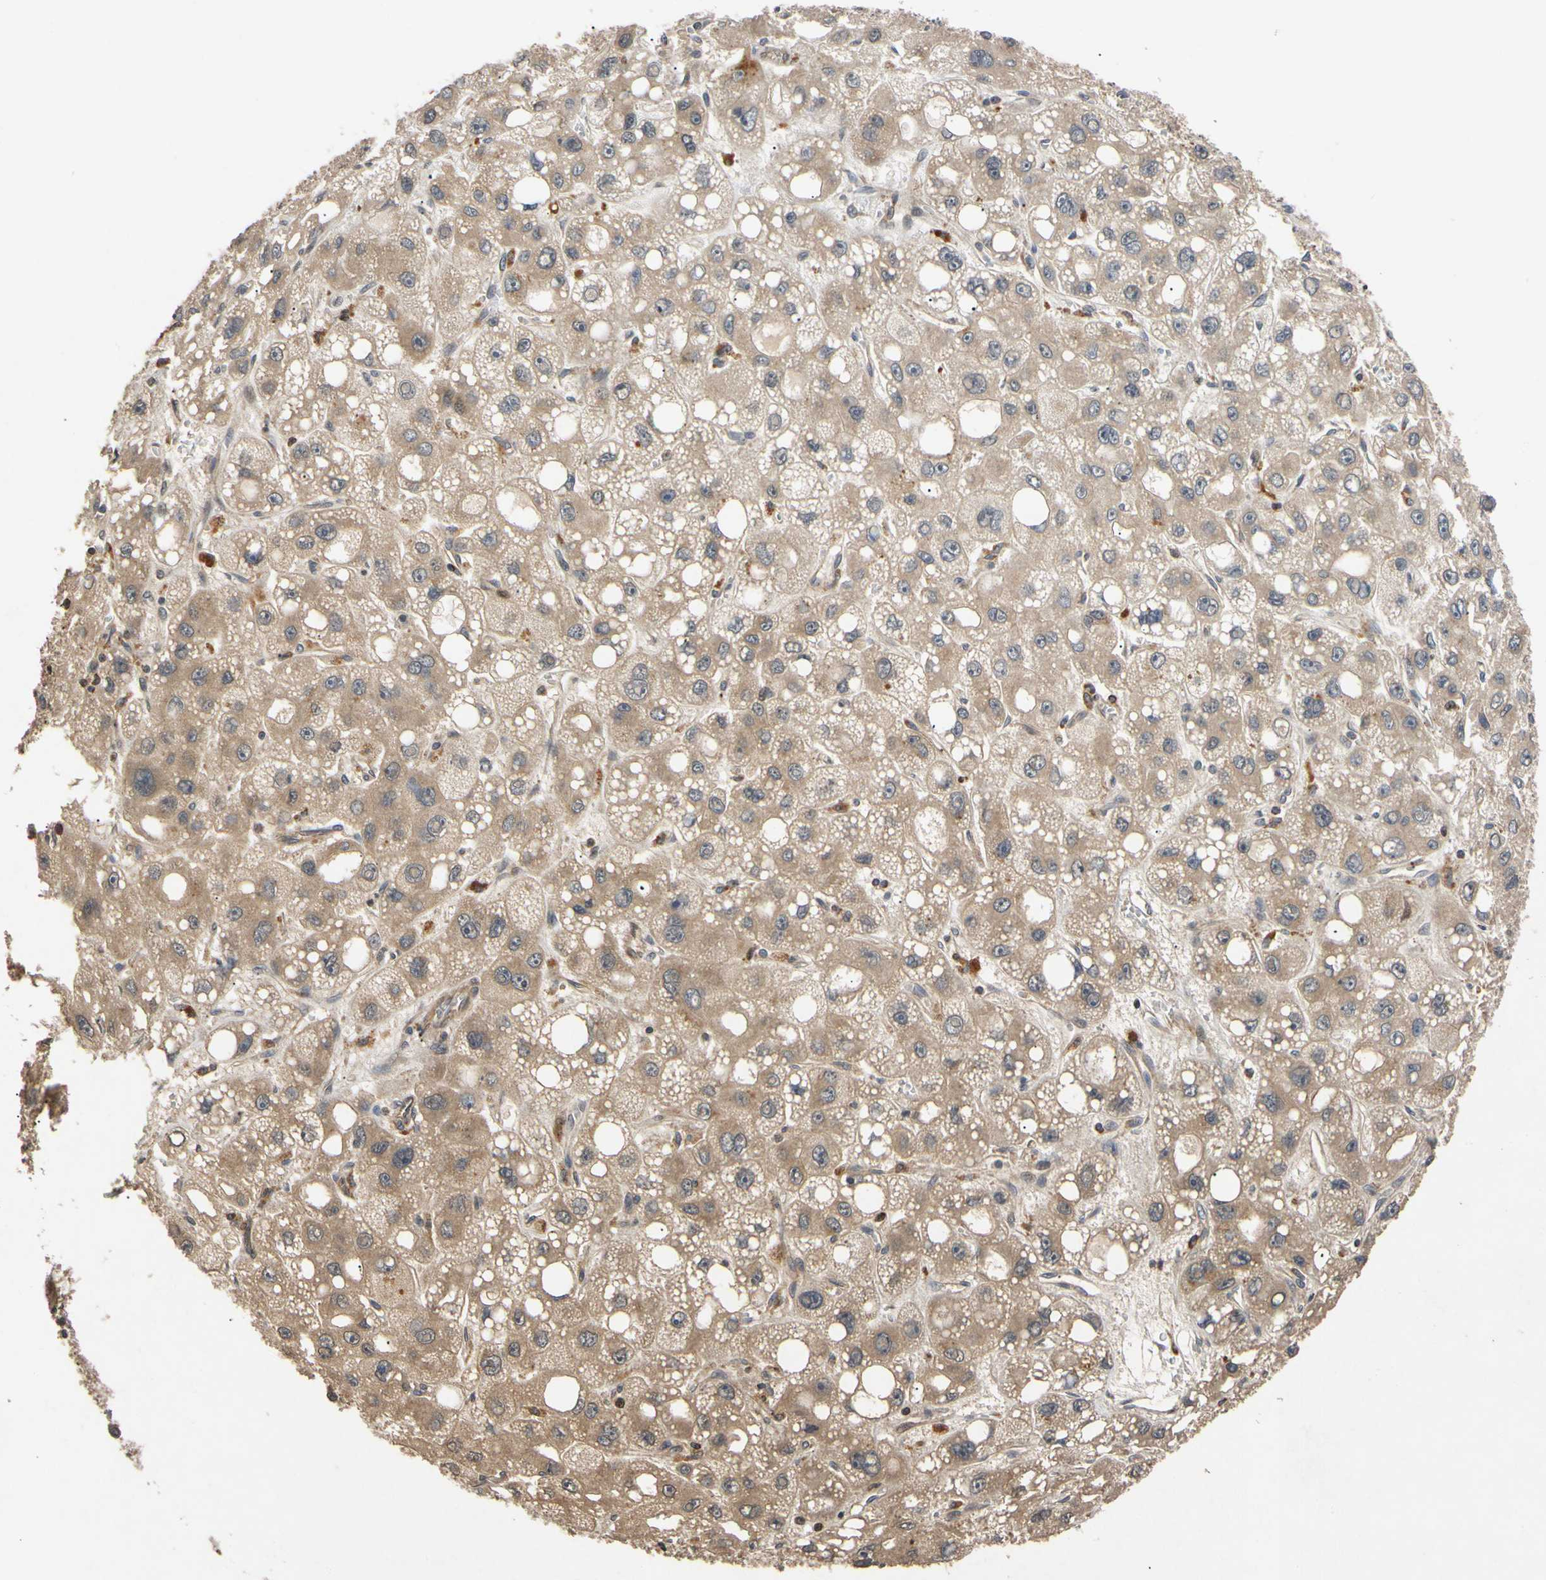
{"staining": {"intensity": "moderate", "quantity": ">75%", "location": "cytoplasmic/membranous"}, "tissue": "liver cancer", "cell_type": "Tumor cells", "image_type": "cancer", "snomed": [{"axis": "morphology", "description": "Carcinoma, Hepatocellular, NOS"}, {"axis": "topography", "description": "Liver"}], "caption": "High-magnification brightfield microscopy of liver cancer stained with DAB (brown) and counterstained with hematoxylin (blue). tumor cells exhibit moderate cytoplasmic/membranous staining is seen in approximately>75% of cells.", "gene": "MRPS22", "patient": {"sex": "male", "age": 55}}